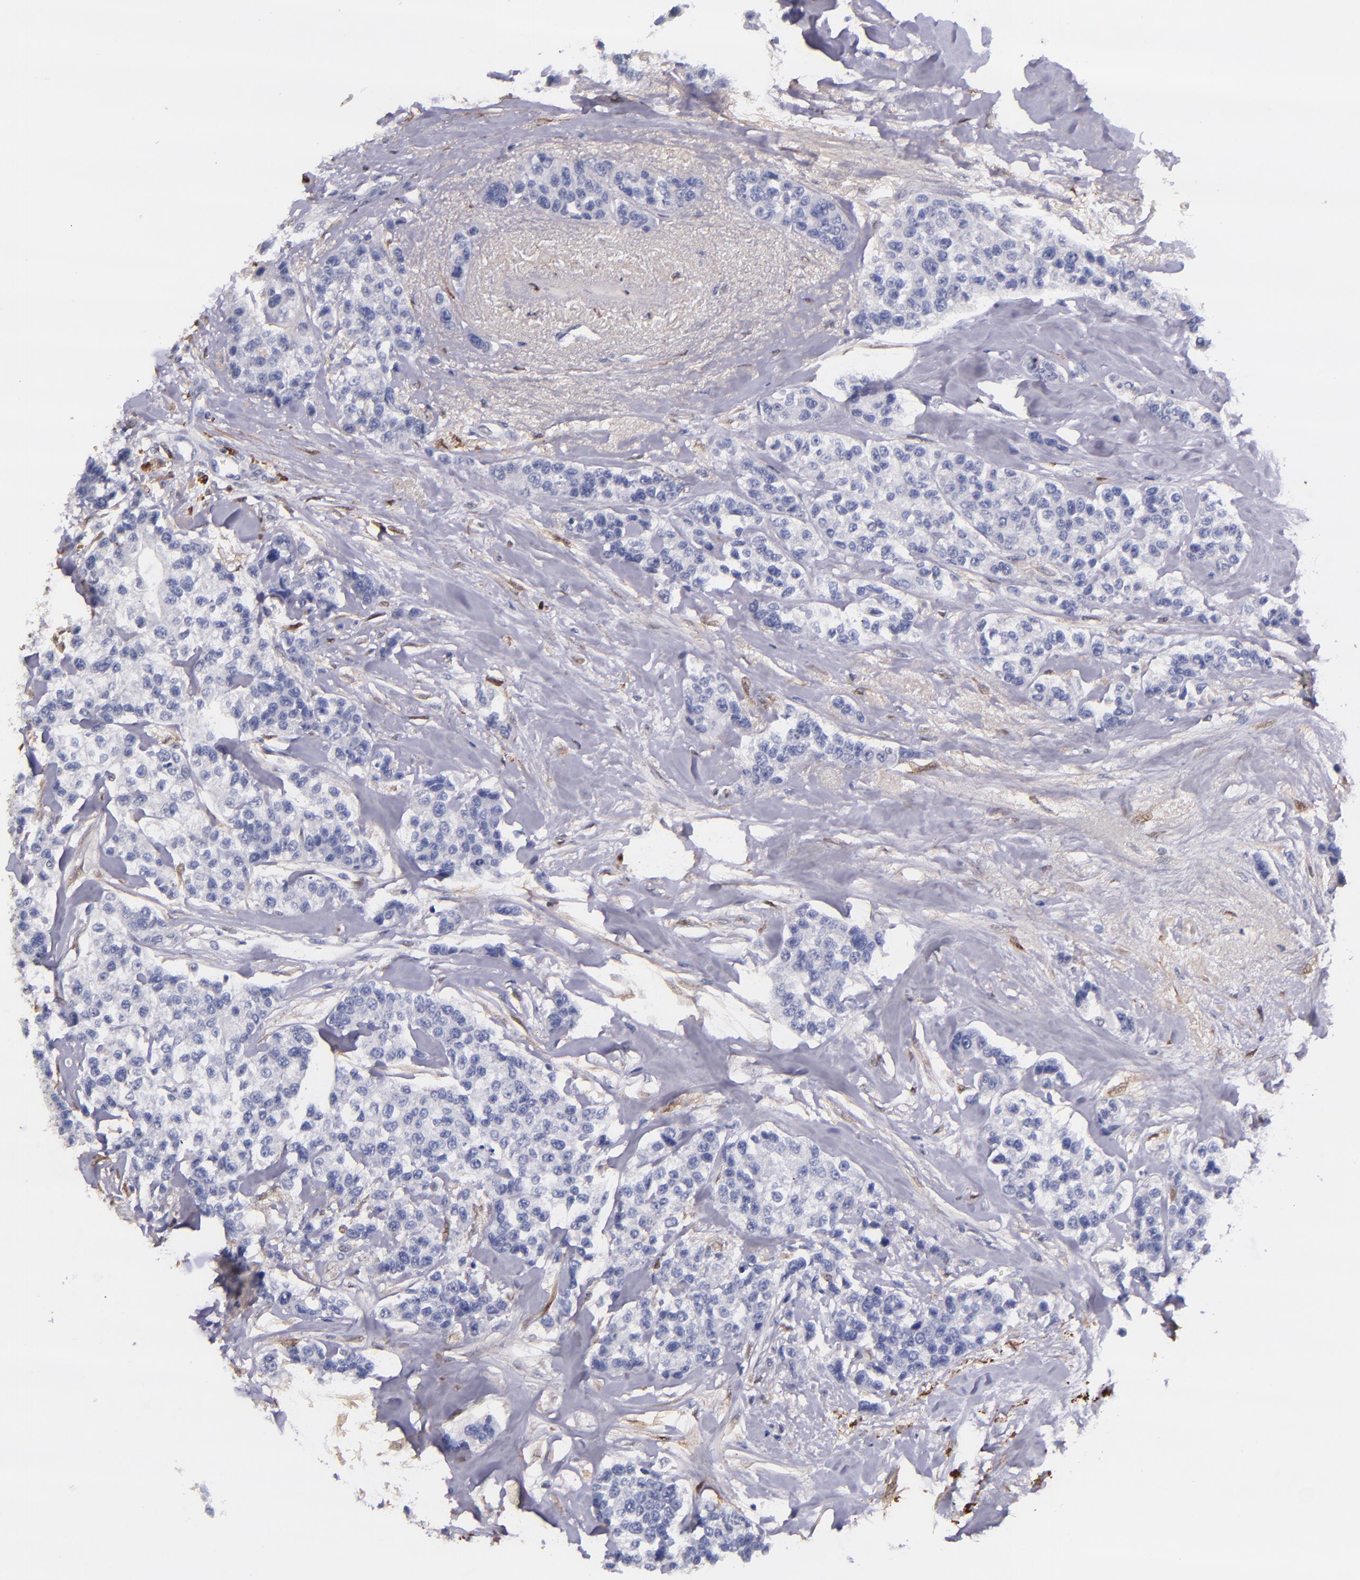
{"staining": {"intensity": "negative", "quantity": "none", "location": "none"}, "tissue": "breast cancer", "cell_type": "Tumor cells", "image_type": "cancer", "snomed": [{"axis": "morphology", "description": "Duct carcinoma"}, {"axis": "topography", "description": "Breast"}], "caption": "Breast intraductal carcinoma stained for a protein using IHC shows no expression tumor cells.", "gene": "F13A1", "patient": {"sex": "female", "age": 51}}